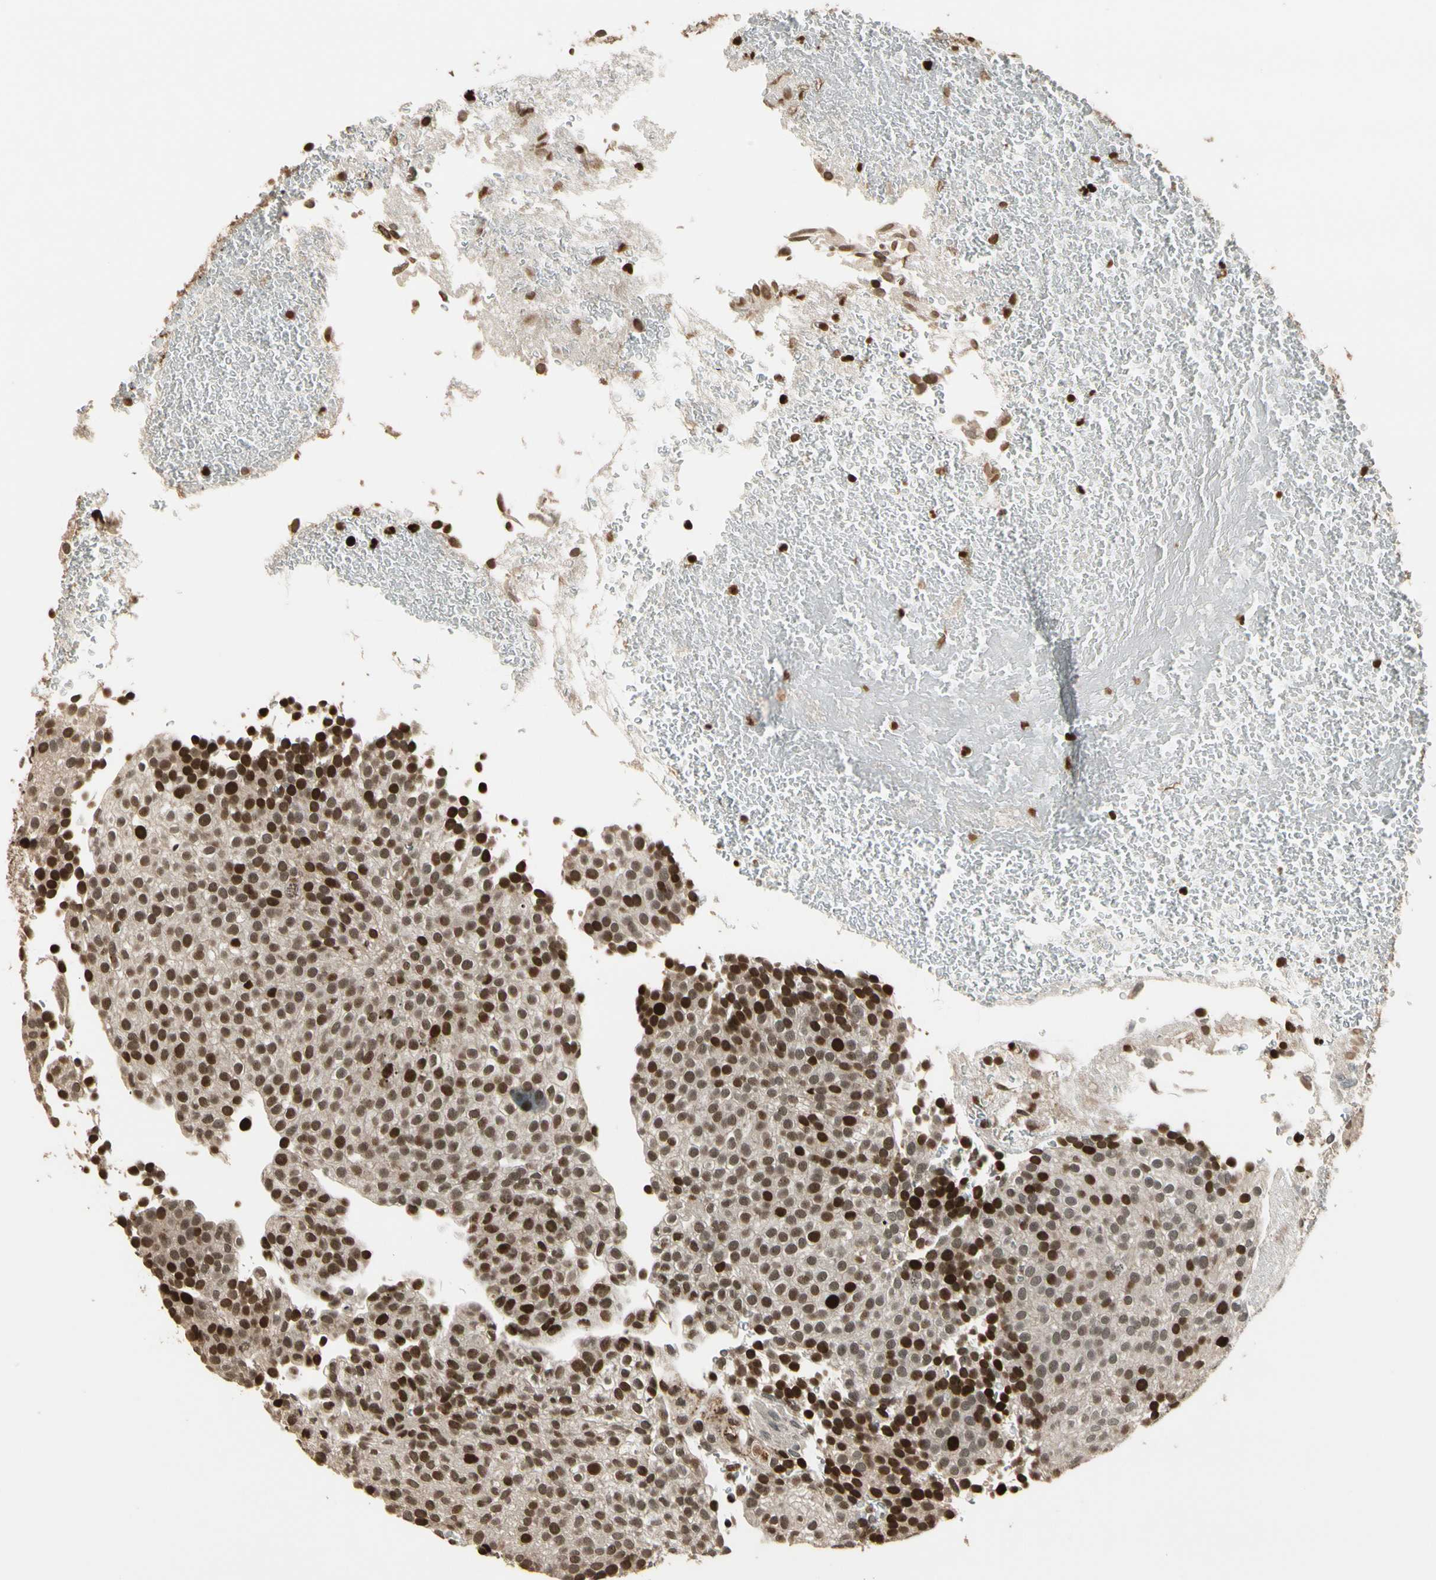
{"staining": {"intensity": "moderate", "quantity": ">75%", "location": "nuclear"}, "tissue": "urothelial cancer", "cell_type": "Tumor cells", "image_type": "cancer", "snomed": [{"axis": "morphology", "description": "Urothelial carcinoma, Low grade"}, {"axis": "topography", "description": "Urinary bladder"}], "caption": "Immunohistochemistry (IHC) (DAB (3,3'-diaminobenzidine)) staining of urothelial cancer shows moderate nuclear protein expression in approximately >75% of tumor cells.", "gene": "TSHZ3", "patient": {"sex": "male", "age": 78}}